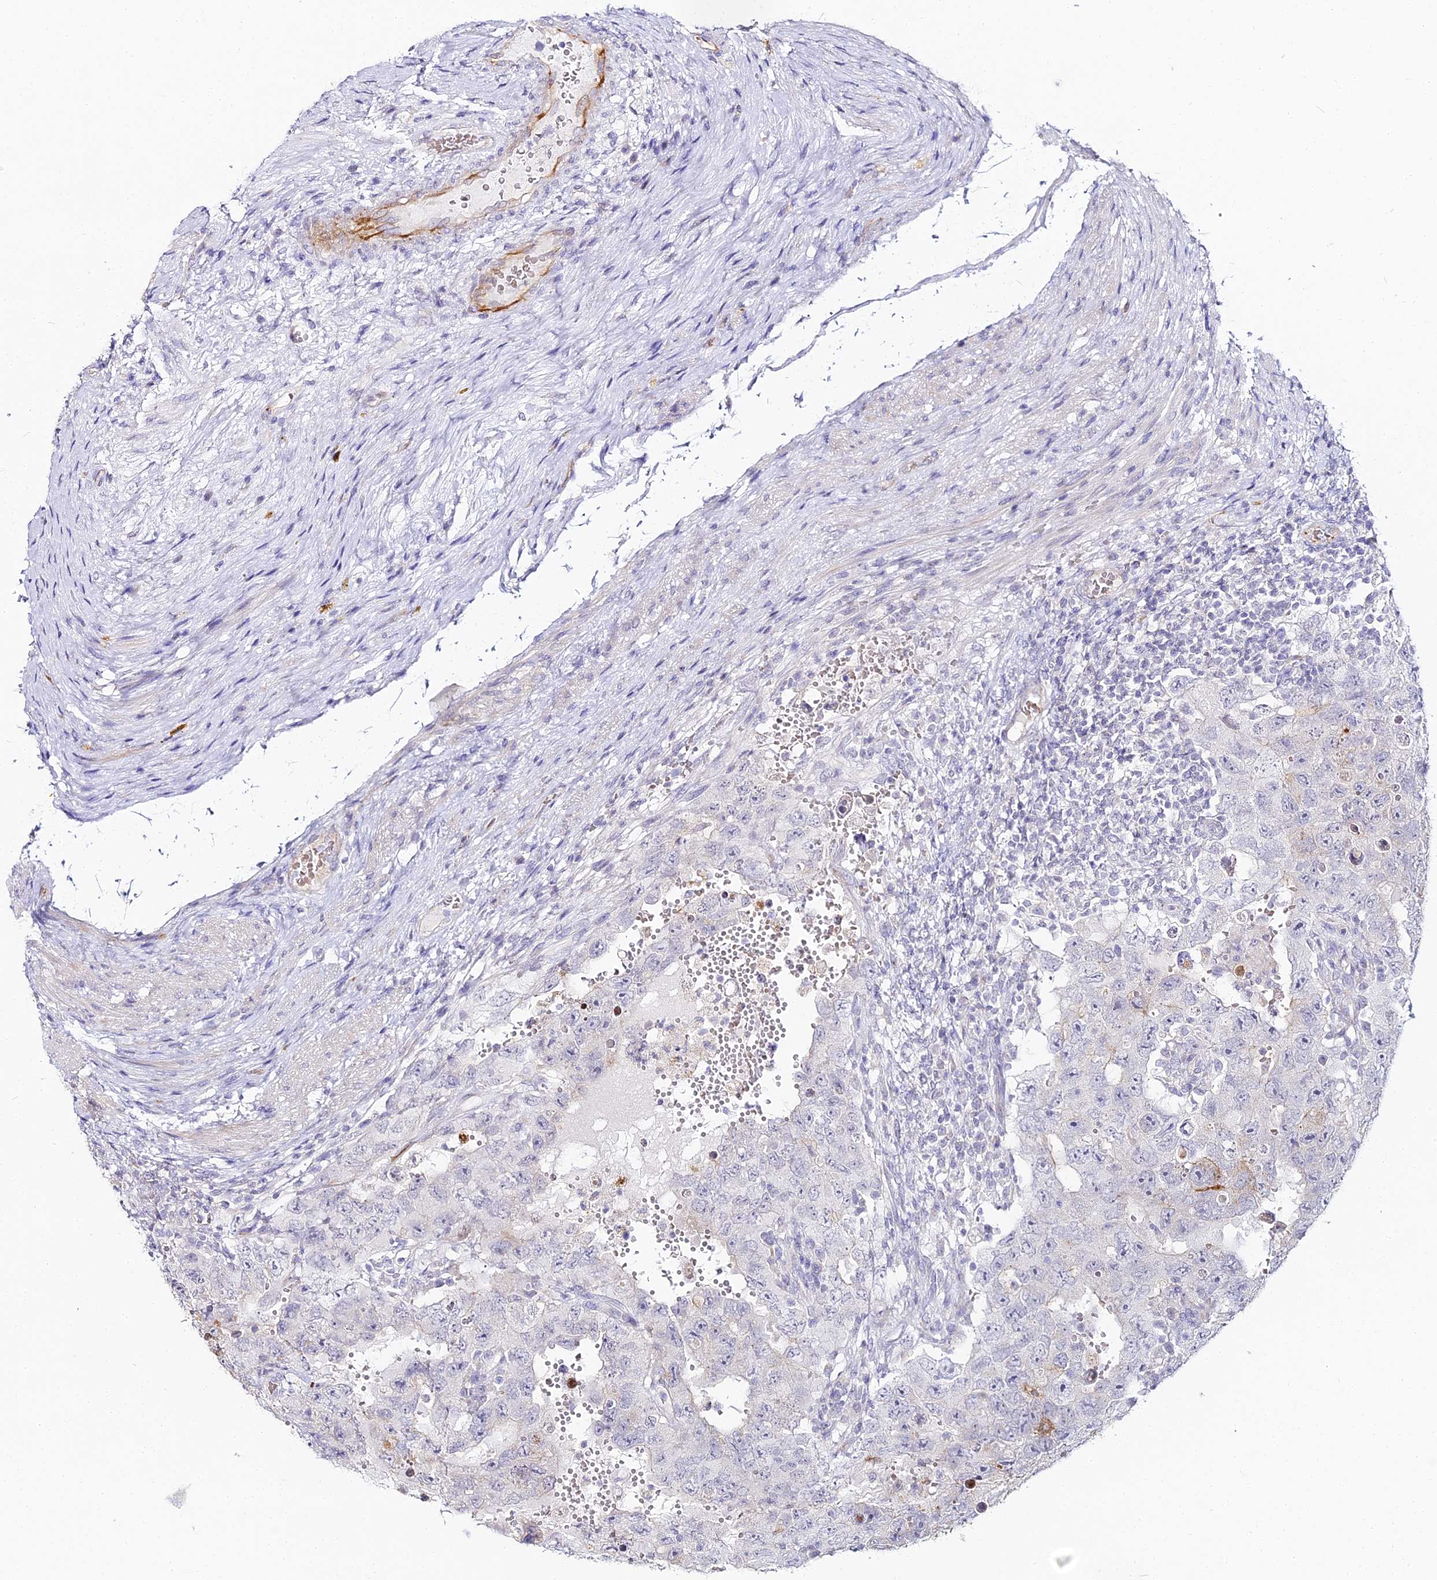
{"staining": {"intensity": "negative", "quantity": "none", "location": "none"}, "tissue": "testis cancer", "cell_type": "Tumor cells", "image_type": "cancer", "snomed": [{"axis": "morphology", "description": "Carcinoma, Embryonal, NOS"}, {"axis": "topography", "description": "Testis"}], "caption": "There is no significant positivity in tumor cells of testis embryonal carcinoma.", "gene": "ALPG", "patient": {"sex": "male", "age": 26}}